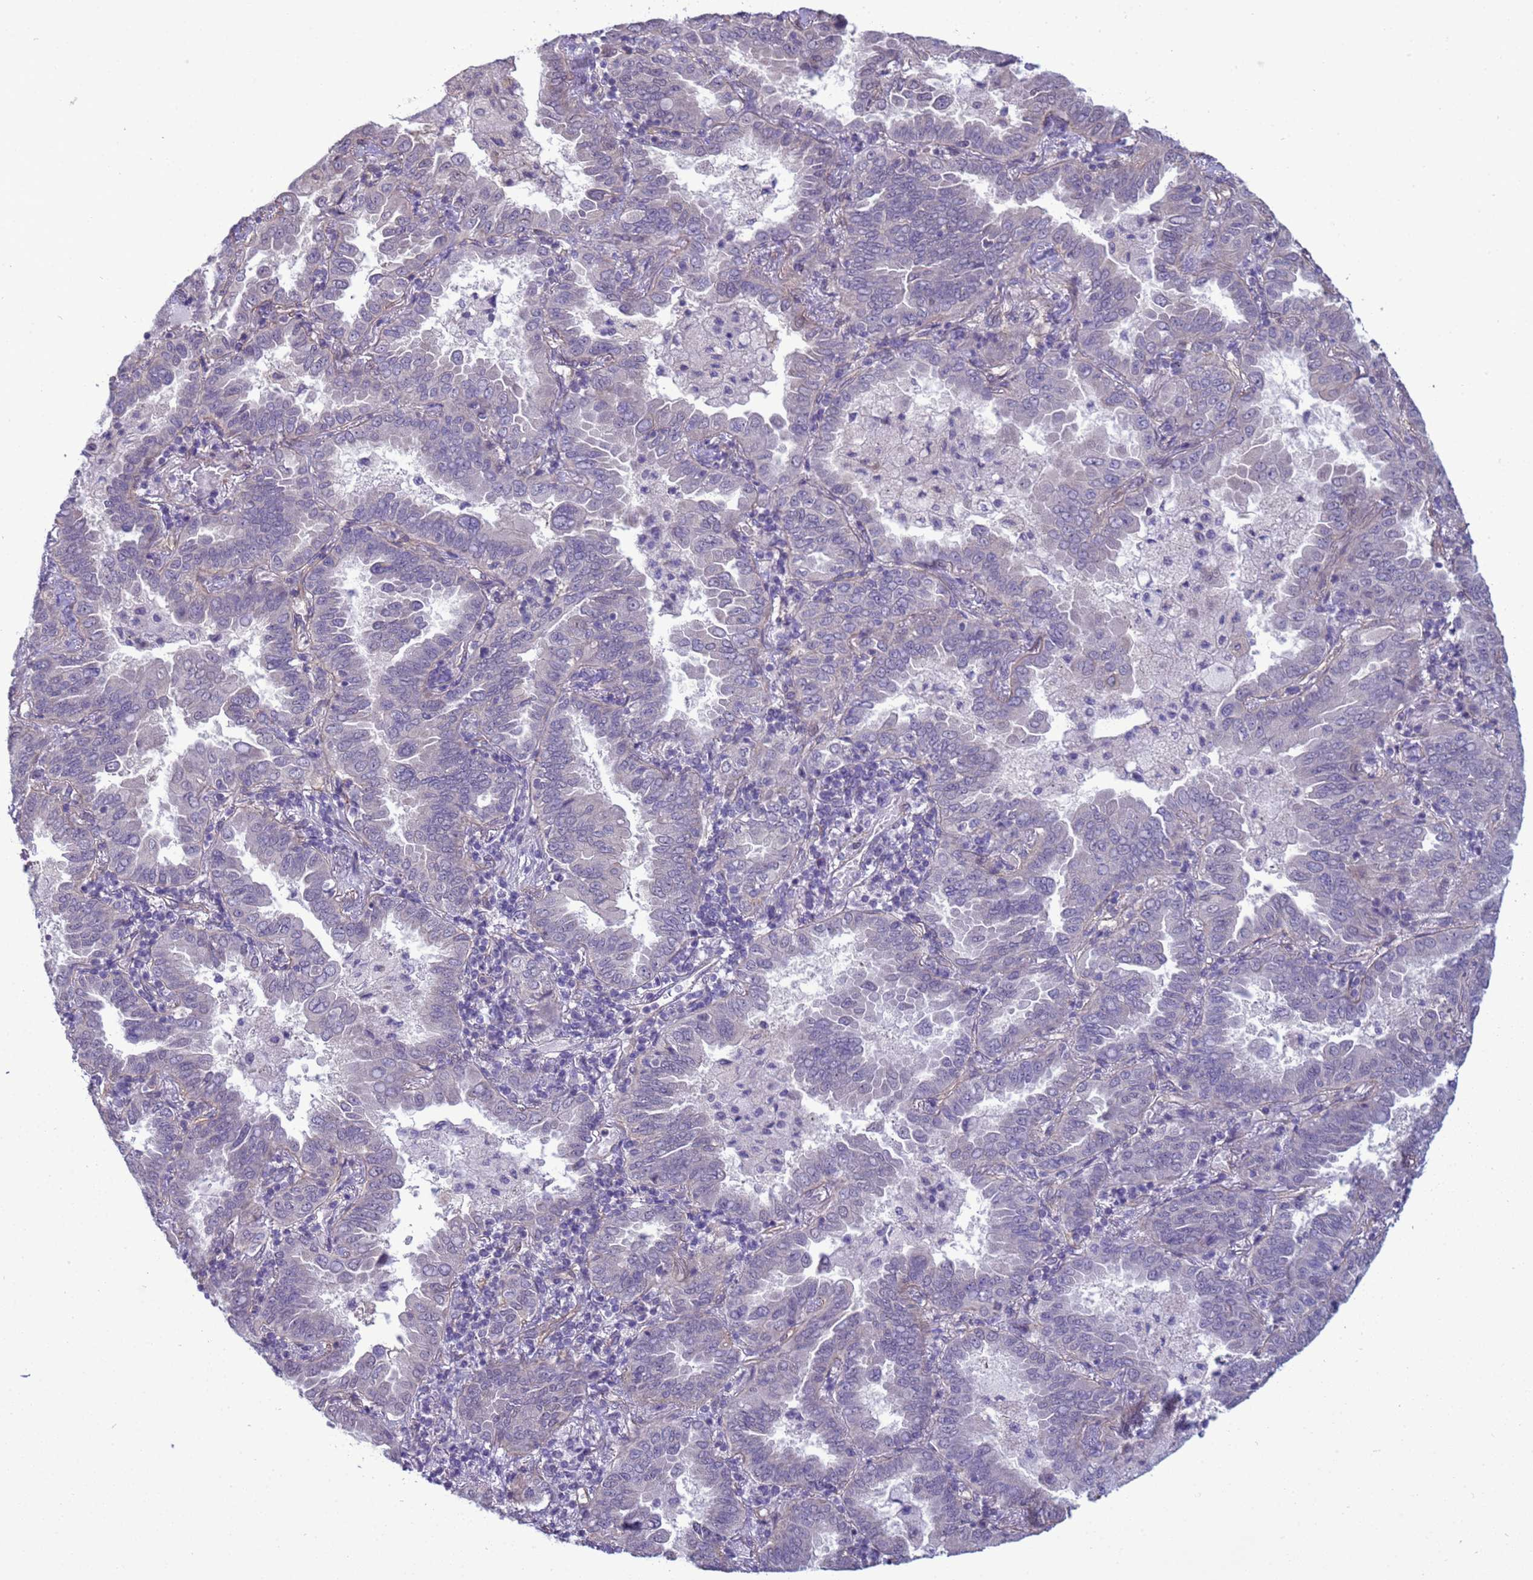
{"staining": {"intensity": "negative", "quantity": "none", "location": "none"}, "tissue": "lung cancer", "cell_type": "Tumor cells", "image_type": "cancer", "snomed": [{"axis": "morphology", "description": "Adenocarcinoma, NOS"}, {"axis": "topography", "description": "Lung"}], "caption": "The histopathology image reveals no staining of tumor cells in adenocarcinoma (lung).", "gene": "ITGB4", "patient": {"sex": "male", "age": 64}}